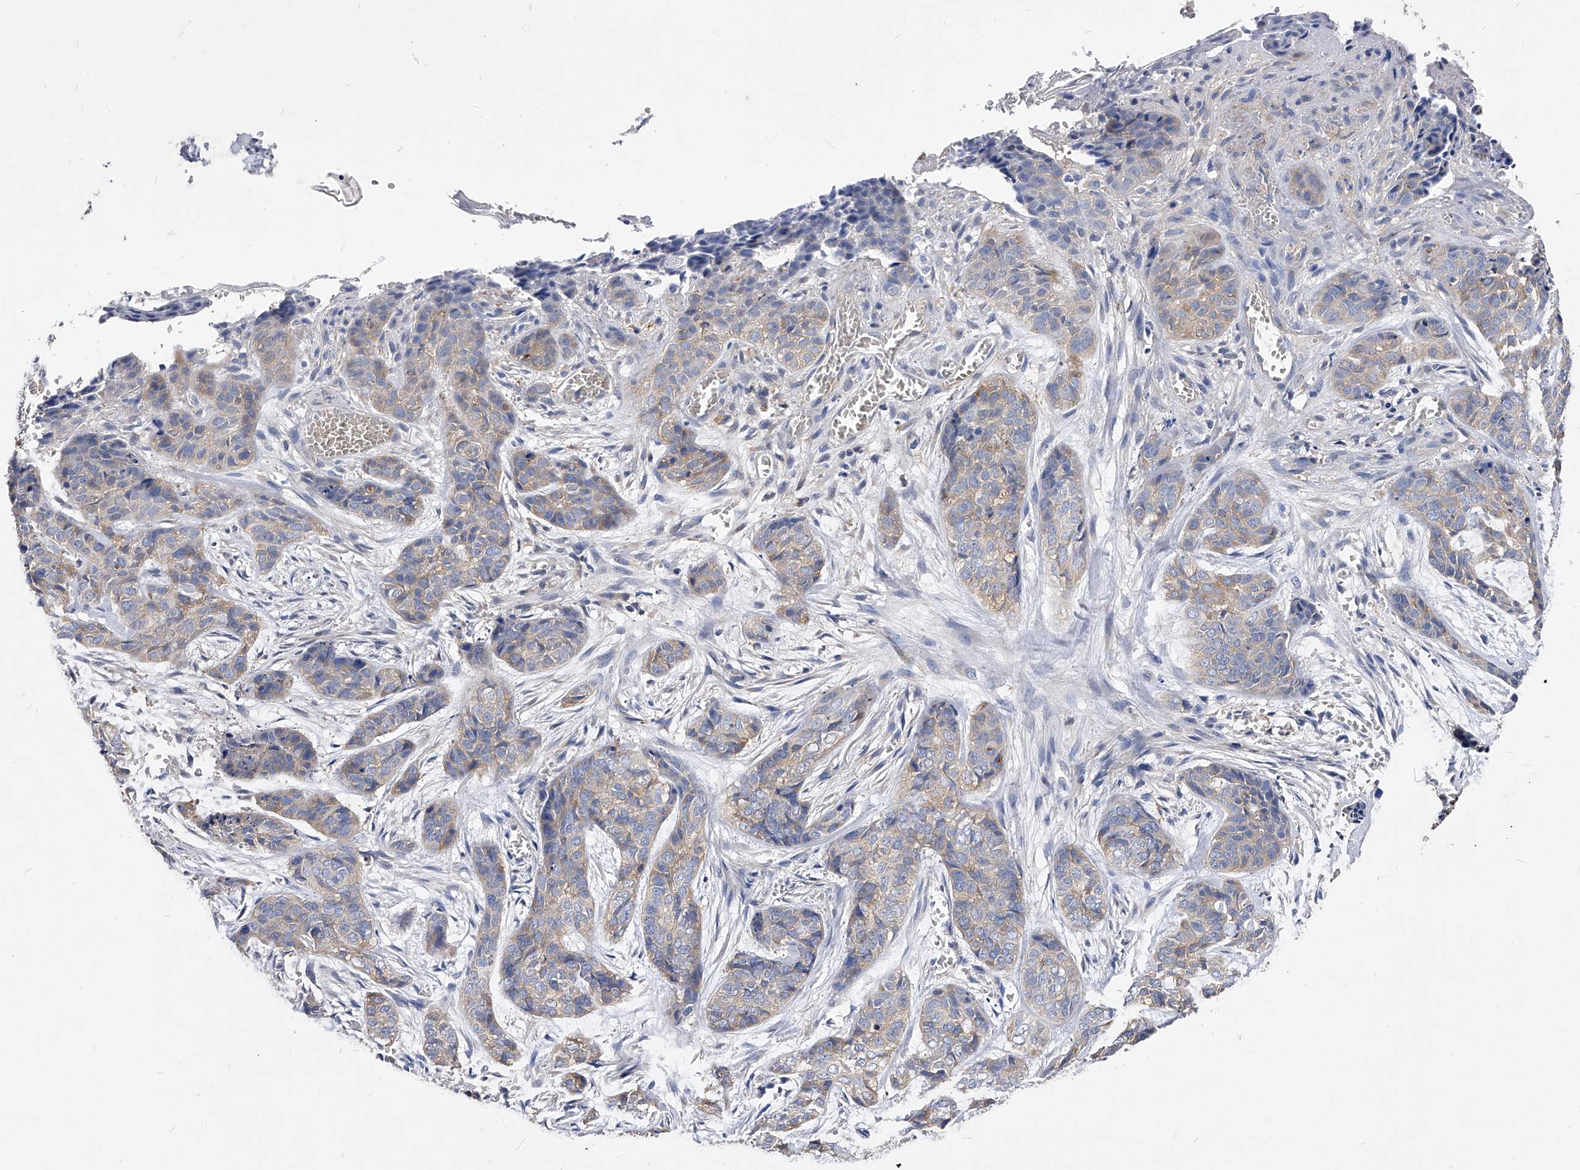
{"staining": {"intensity": "weak", "quantity": "<25%", "location": "cytoplasmic/membranous"}, "tissue": "skin cancer", "cell_type": "Tumor cells", "image_type": "cancer", "snomed": [{"axis": "morphology", "description": "Basal cell carcinoma"}, {"axis": "topography", "description": "Skin"}], "caption": "Tumor cells show no significant protein positivity in skin cancer.", "gene": "APEH", "patient": {"sex": "female", "age": 64}}